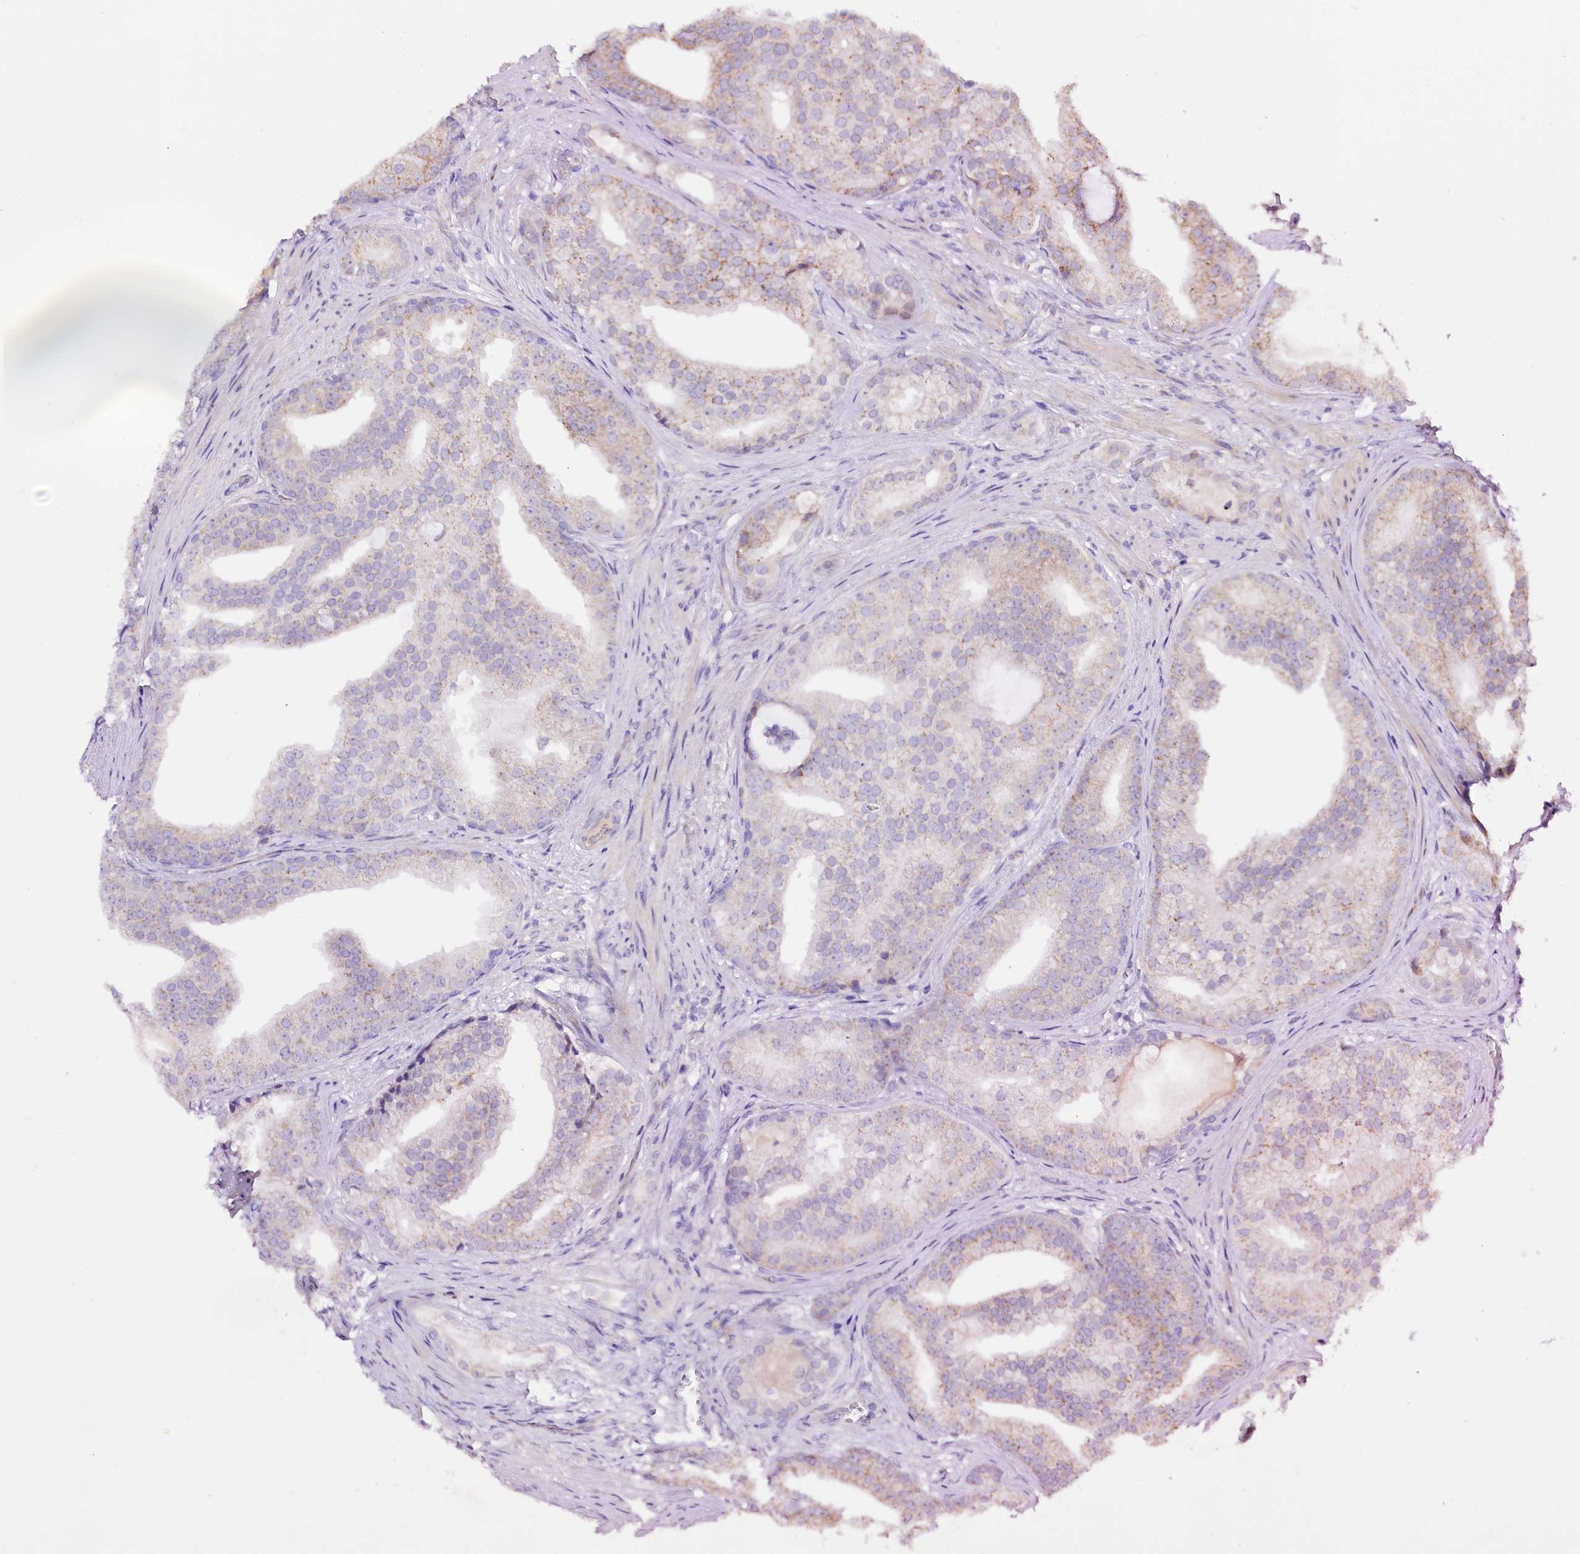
{"staining": {"intensity": "weak", "quantity": "<25%", "location": "cytoplasmic/membranous"}, "tissue": "prostate cancer", "cell_type": "Tumor cells", "image_type": "cancer", "snomed": [{"axis": "morphology", "description": "Adenocarcinoma, Low grade"}, {"axis": "topography", "description": "Prostate"}], "caption": "Prostate adenocarcinoma (low-grade) was stained to show a protein in brown. There is no significant expression in tumor cells. (DAB immunohistochemistry visualized using brightfield microscopy, high magnification).", "gene": "ST7", "patient": {"sex": "male", "age": 71}}